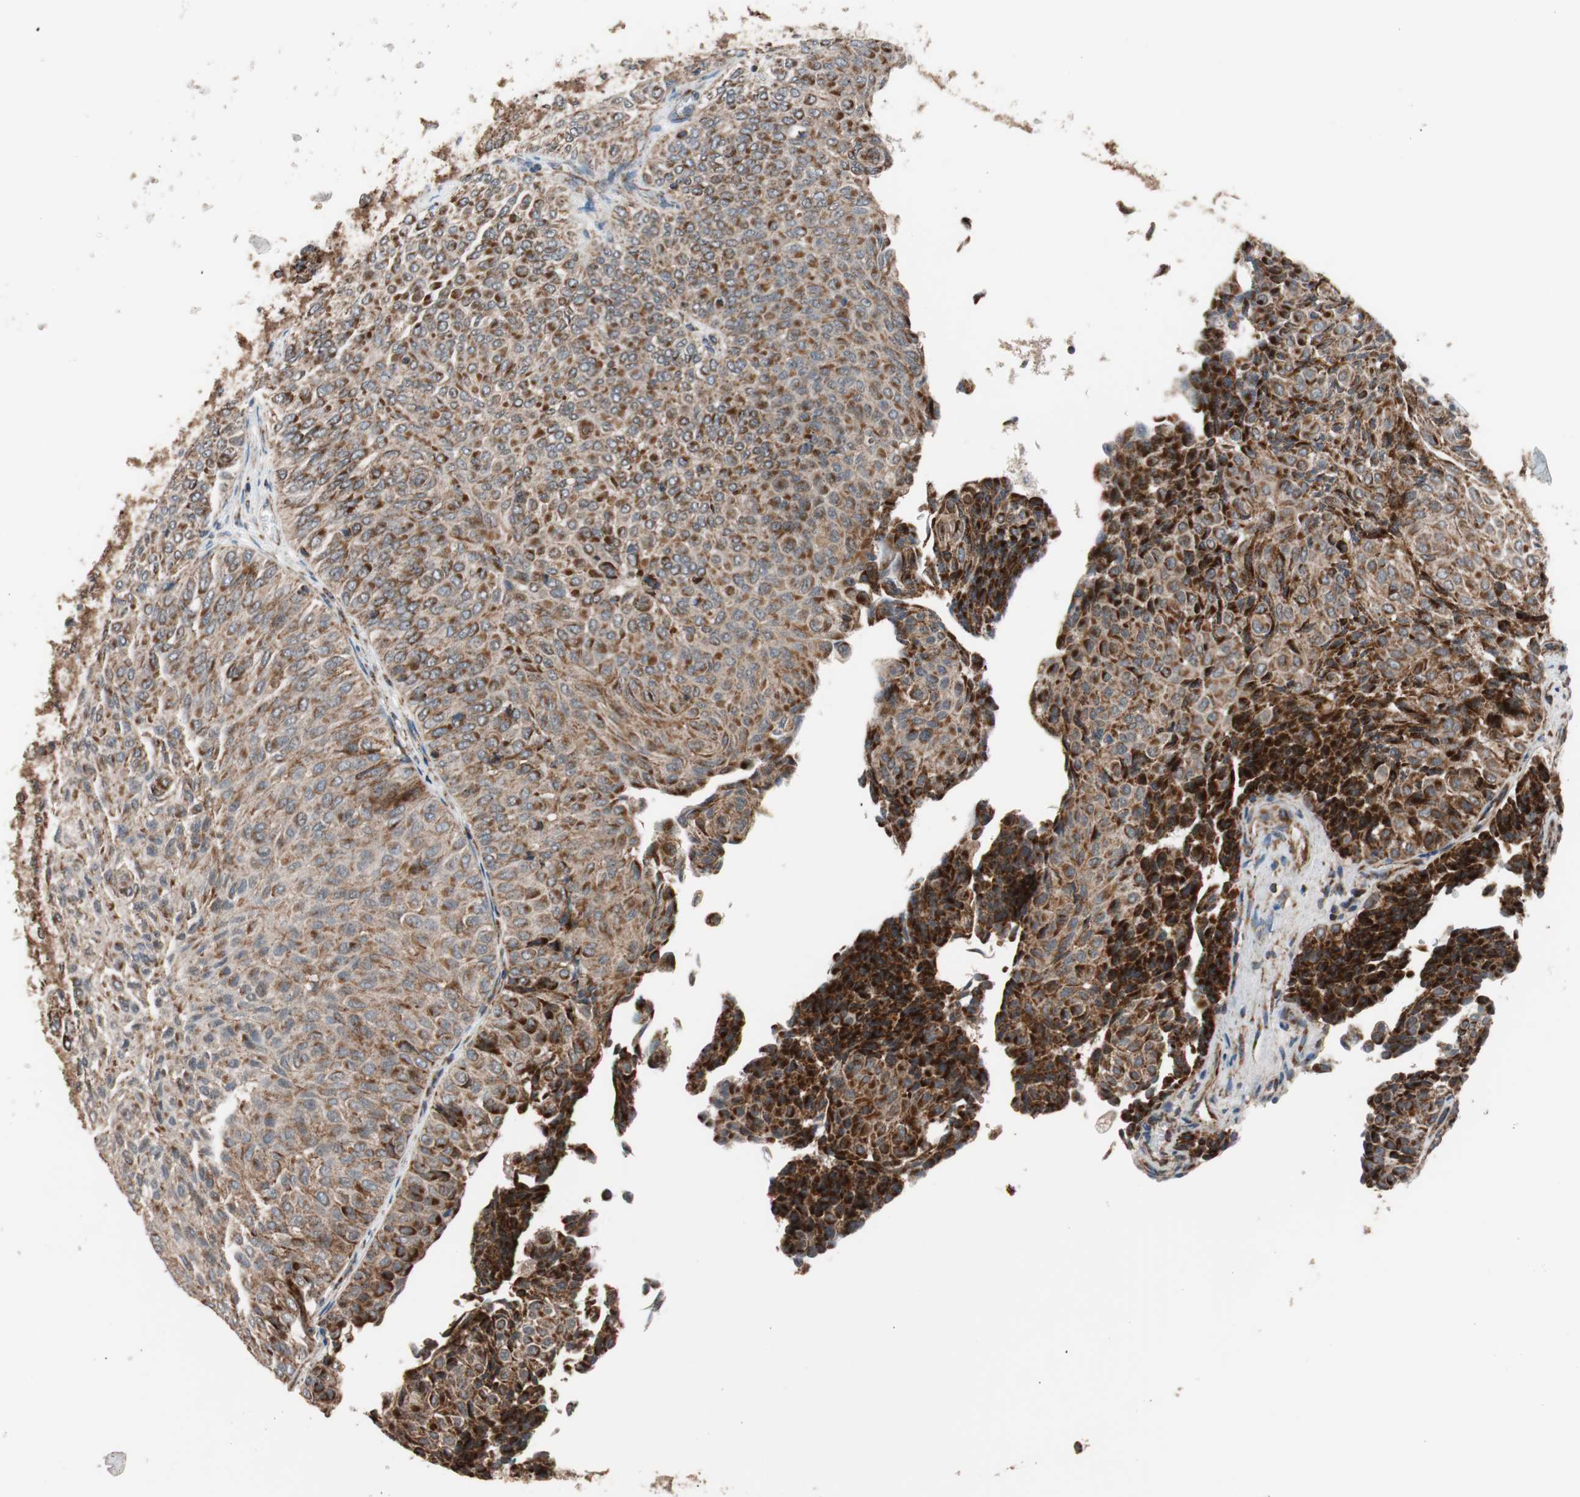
{"staining": {"intensity": "strong", "quantity": ">75%", "location": "cytoplasmic/membranous"}, "tissue": "urothelial cancer", "cell_type": "Tumor cells", "image_type": "cancer", "snomed": [{"axis": "morphology", "description": "Urothelial carcinoma, Low grade"}, {"axis": "topography", "description": "Urinary bladder"}], "caption": "The image shows immunohistochemical staining of urothelial carcinoma (low-grade). There is strong cytoplasmic/membranous staining is present in about >75% of tumor cells.", "gene": "PITRM1", "patient": {"sex": "male", "age": 78}}